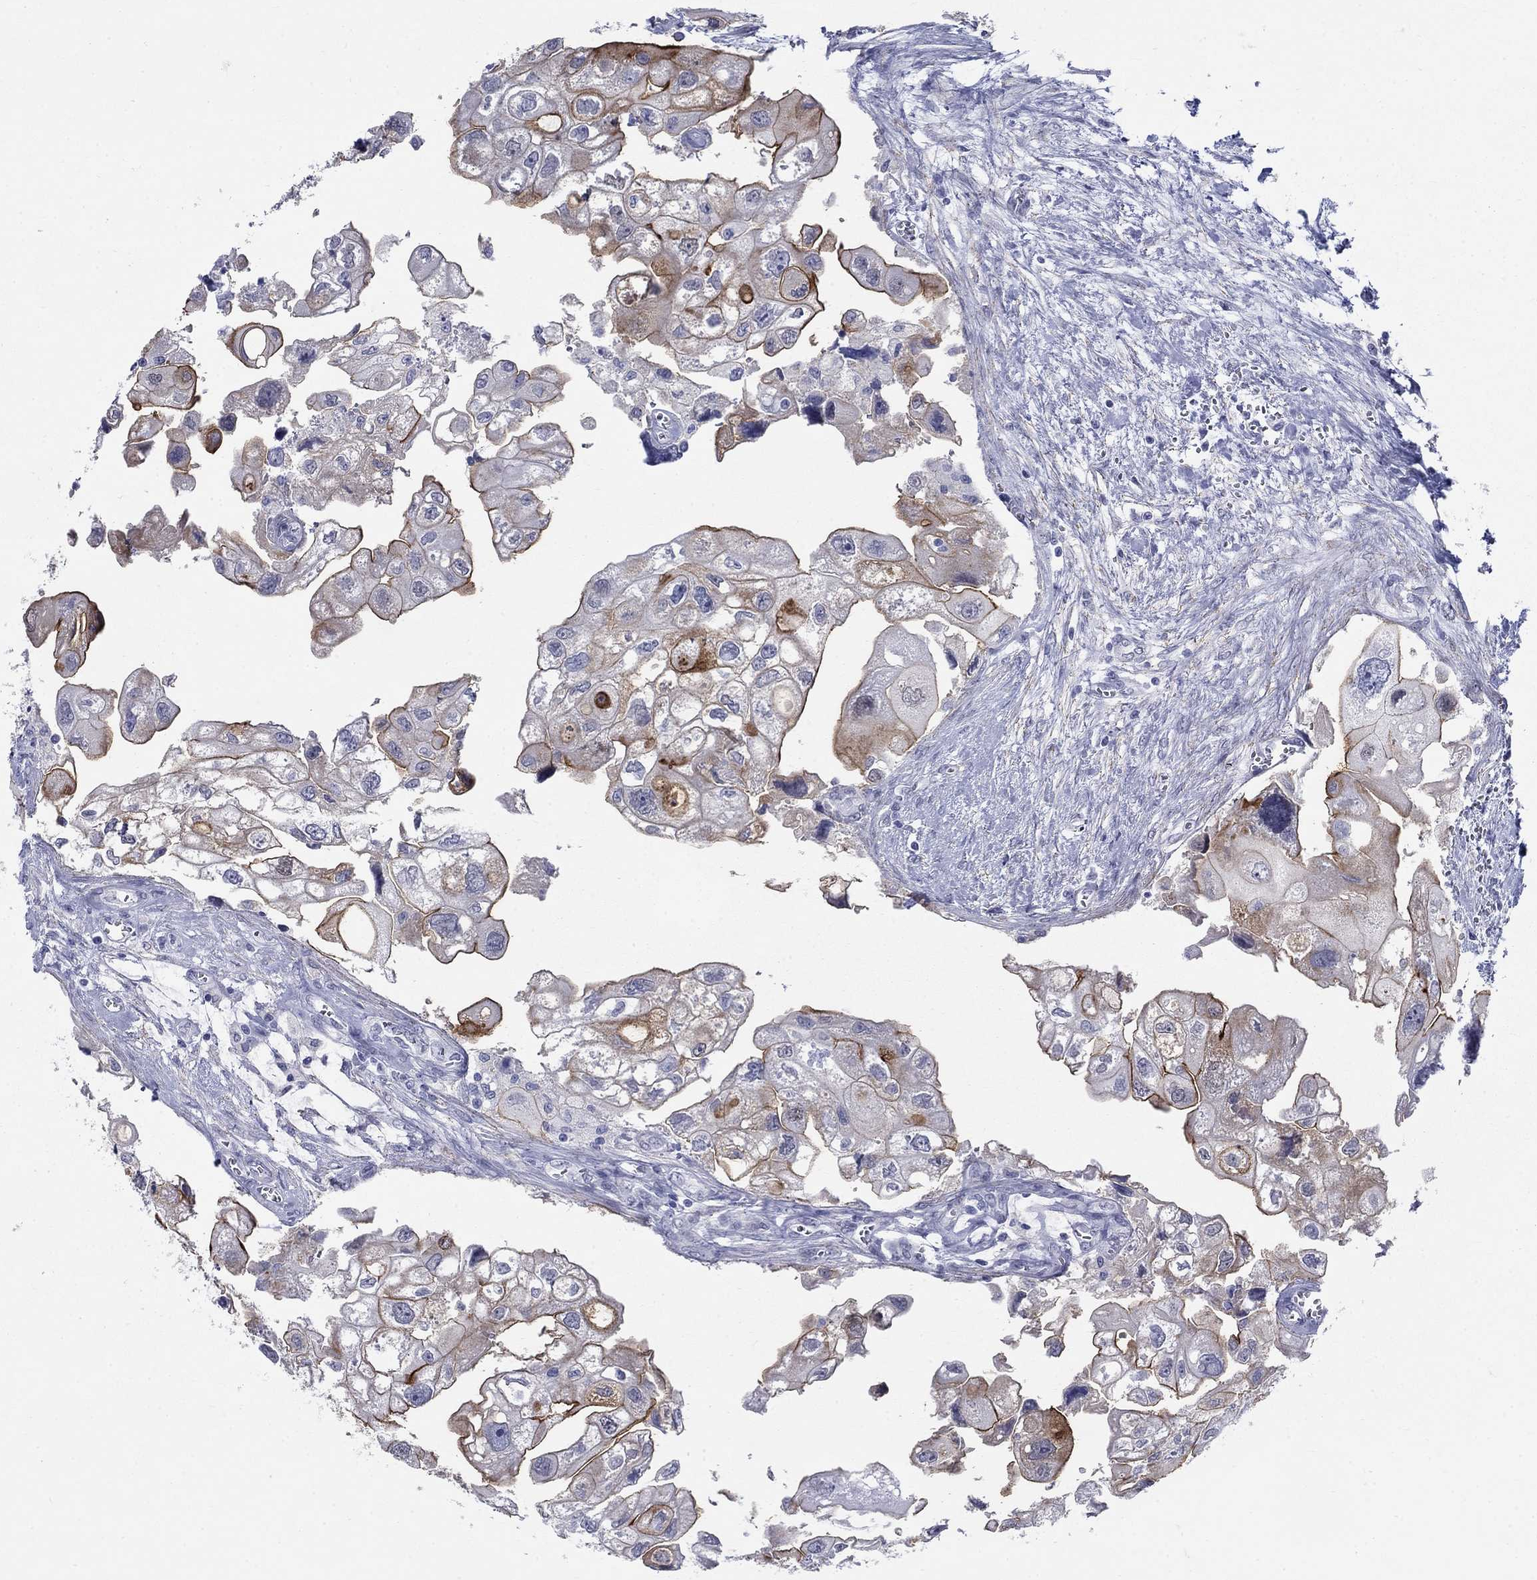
{"staining": {"intensity": "strong", "quantity": "<25%", "location": "cytoplasmic/membranous"}, "tissue": "urothelial cancer", "cell_type": "Tumor cells", "image_type": "cancer", "snomed": [{"axis": "morphology", "description": "Urothelial carcinoma, High grade"}, {"axis": "topography", "description": "Urinary bladder"}], "caption": "Immunohistochemistry (IHC) micrograph of urothelial cancer stained for a protein (brown), which reveals medium levels of strong cytoplasmic/membranous staining in about <25% of tumor cells.", "gene": "C4orf19", "patient": {"sex": "male", "age": 59}}